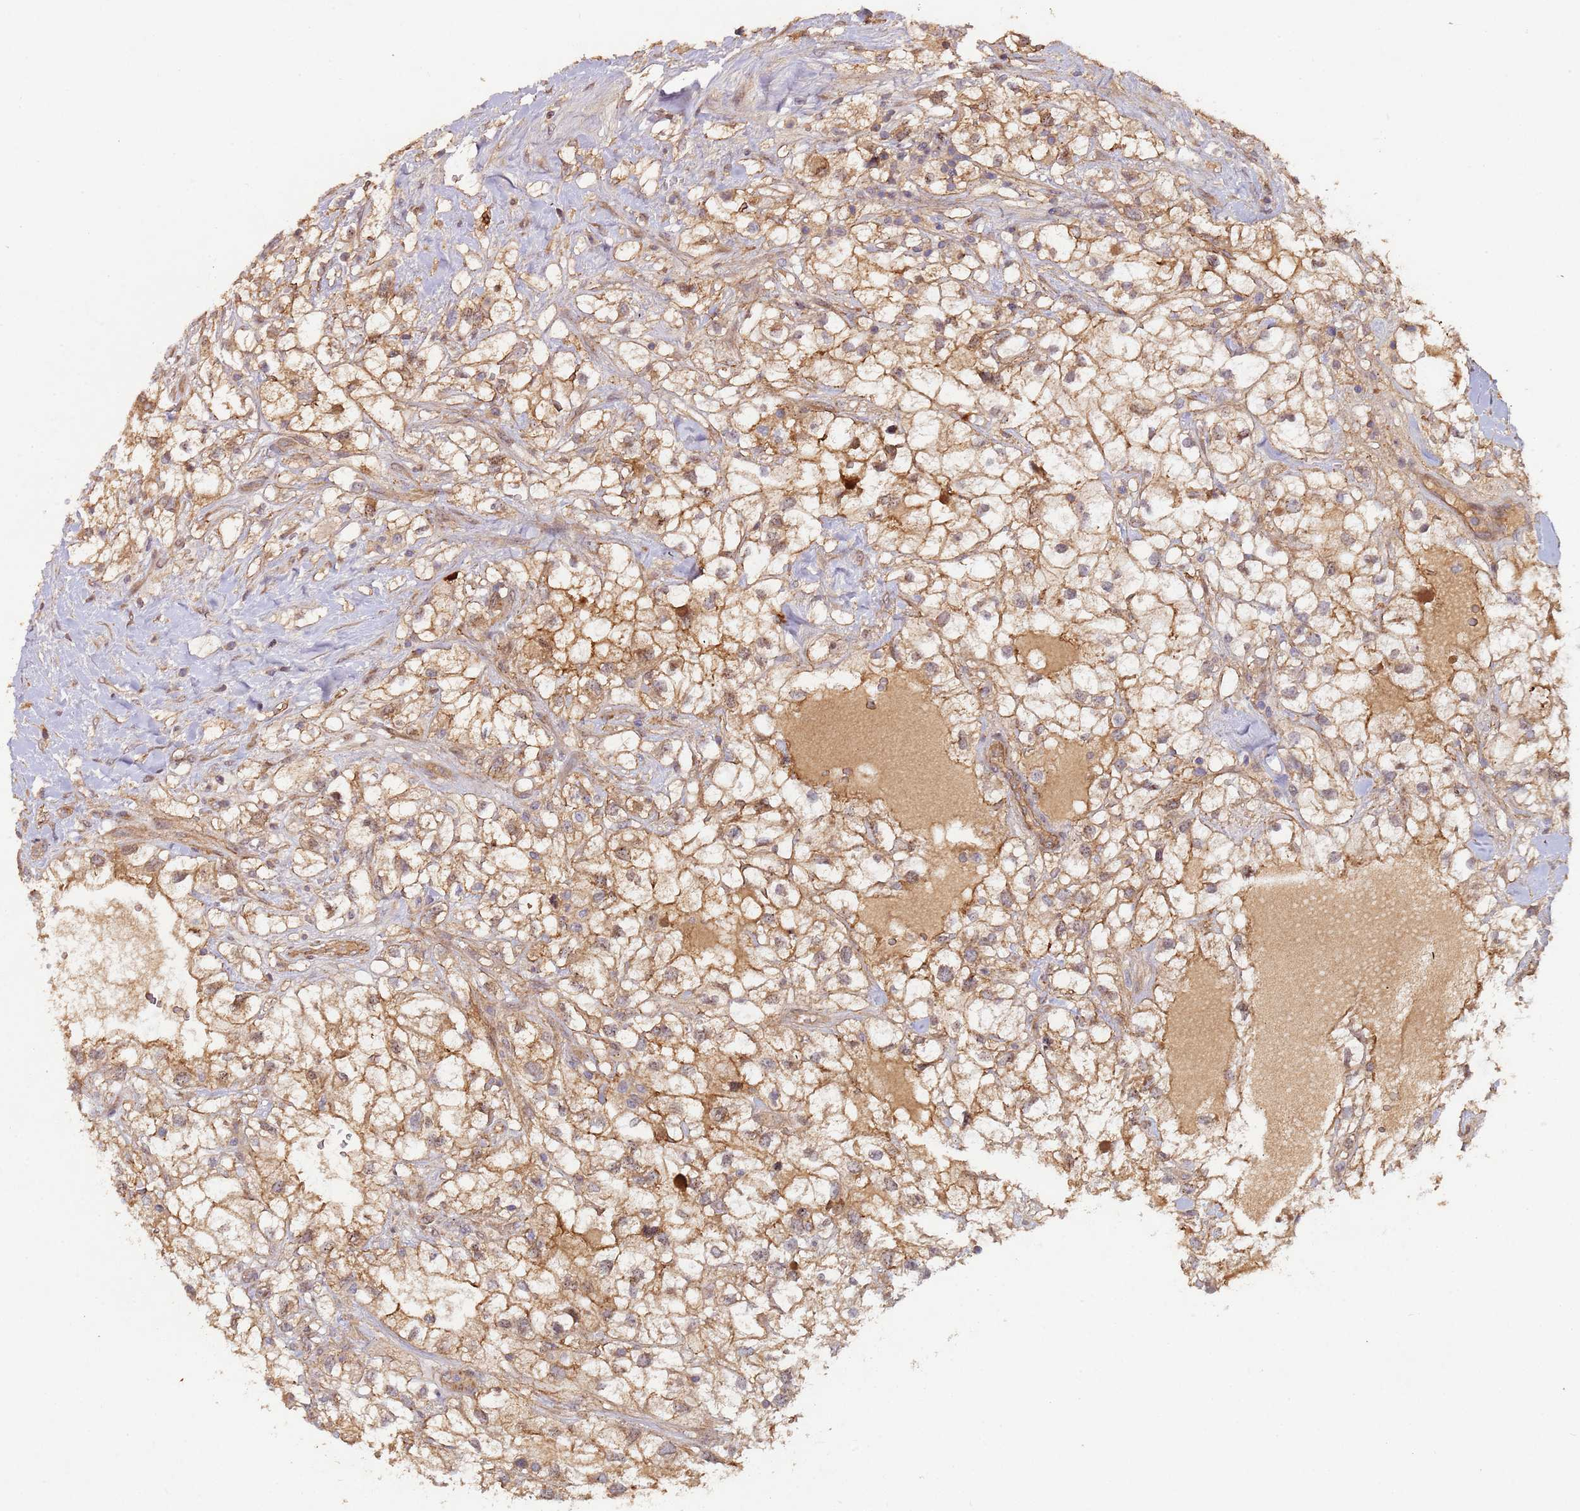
{"staining": {"intensity": "moderate", "quantity": ">75%", "location": "cytoplasmic/membranous"}, "tissue": "renal cancer", "cell_type": "Tumor cells", "image_type": "cancer", "snomed": [{"axis": "morphology", "description": "Adenocarcinoma, NOS"}, {"axis": "topography", "description": "Kidney"}], "caption": "Adenocarcinoma (renal) stained for a protein reveals moderate cytoplasmic/membranous positivity in tumor cells.", "gene": "KANSL1L", "patient": {"sex": "male", "age": 59}}